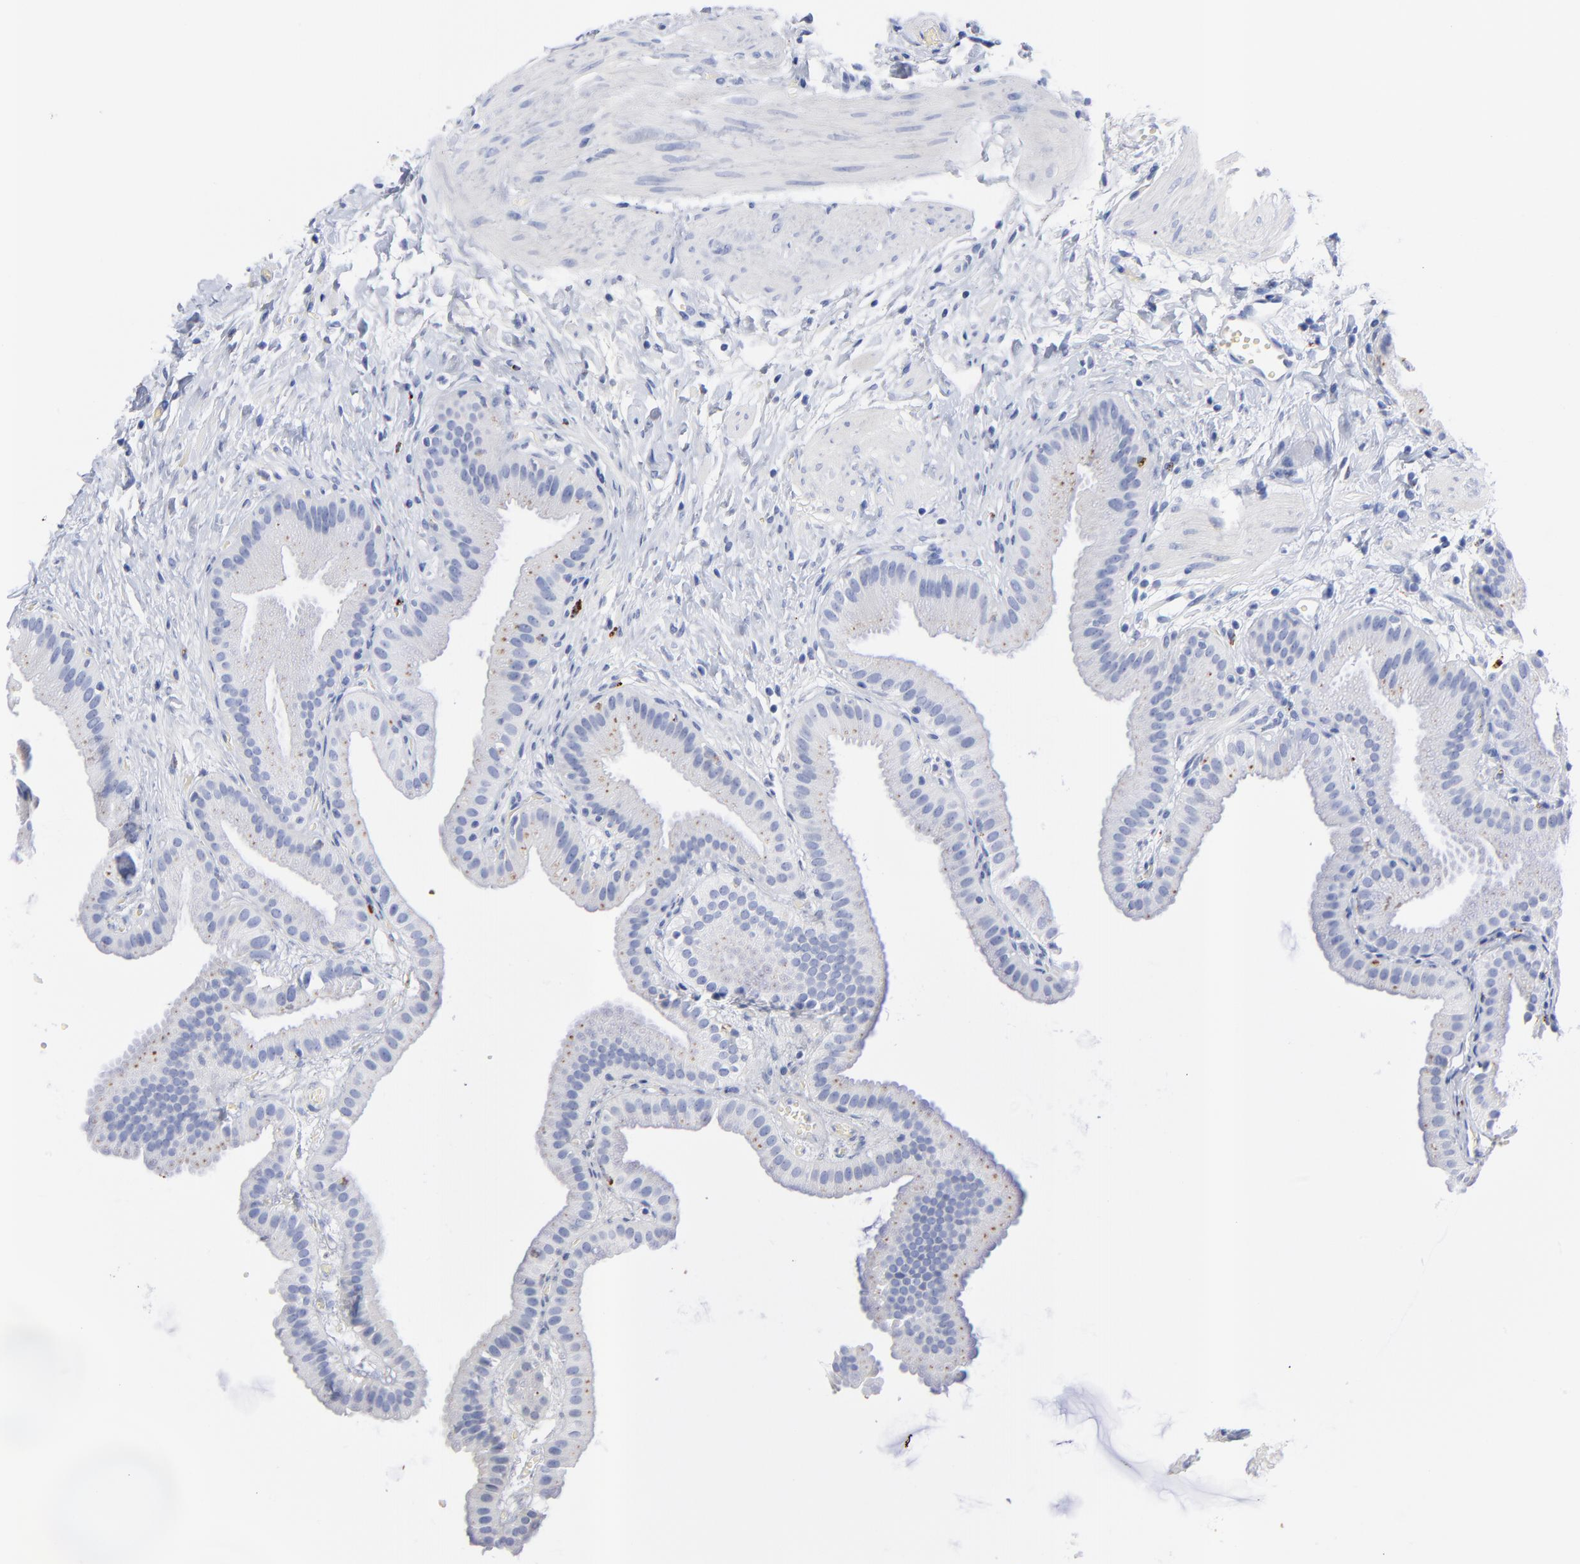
{"staining": {"intensity": "moderate", "quantity": "25%-75%", "location": "cytoplasmic/membranous"}, "tissue": "gallbladder", "cell_type": "Glandular cells", "image_type": "normal", "snomed": [{"axis": "morphology", "description": "Normal tissue, NOS"}, {"axis": "topography", "description": "Gallbladder"}], "caption": "High-power microscopy captured an immunohistochemistry photomicrograph of benign gallbladder, revealing moderate cytoplasmic/membranous positivity in about 25%-75% of glandular cells.", "gene": "CPVL", "patient": {"sex": "female", "age": 63}}